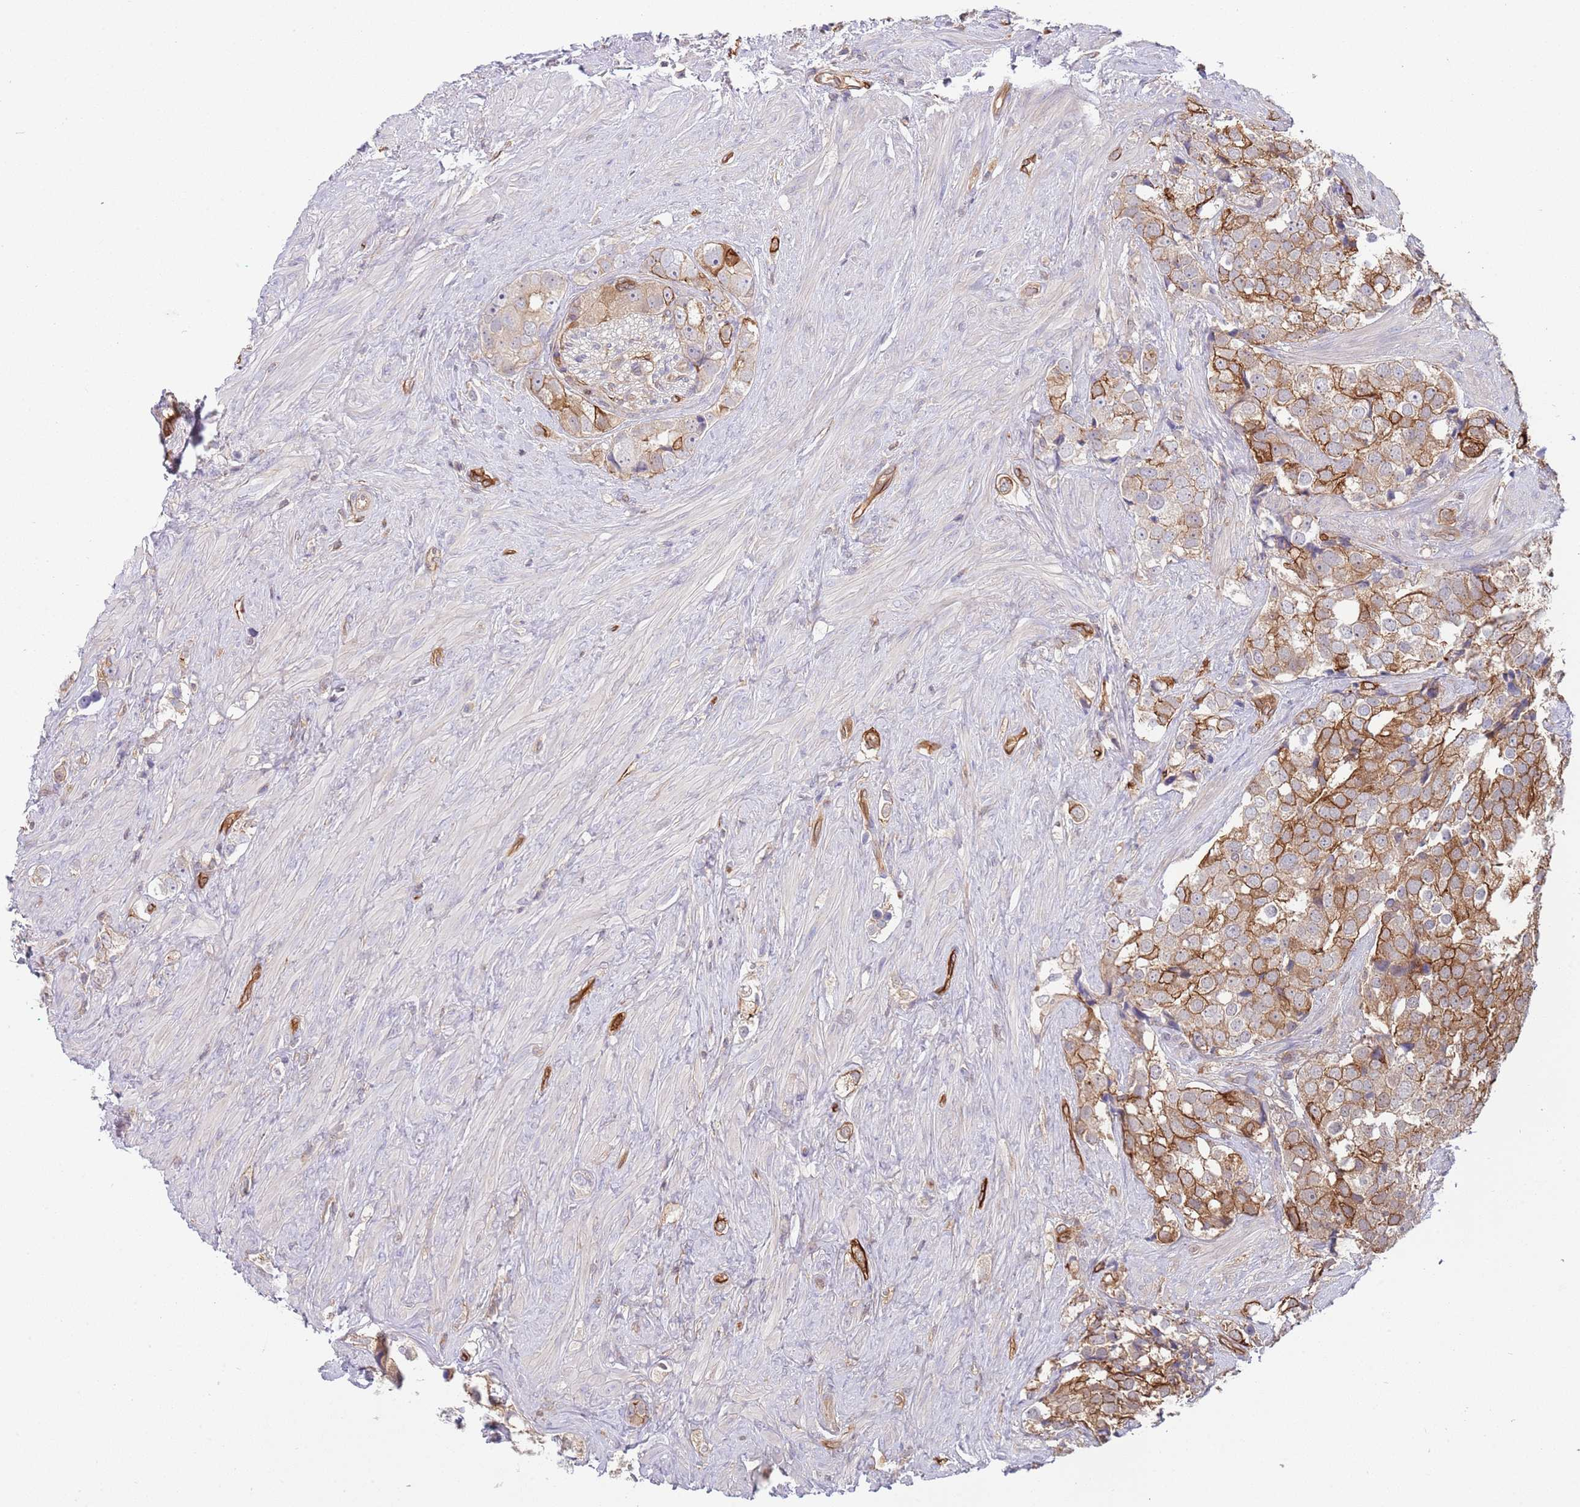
{"staining": {"intensity": "moderate", "quantity": ">75%", "location": "cytoplasmic/membranous"}, "tissue": "prostate cancer", "cell_type": "Tumor cells", "image_type": "cancer", "snomed": [{"axis": "morphology", "description": "Adenocarcinoma, High grade"}, {"axis": "topography", "description": "Prostate"}], "caption": "Tumor cells display medium levels of moderate cytoplasmic/membranous positivity in about >75% of cells in prostate cancer (high-grade adenocarcinoma).", "gene": "GSDMD", "patient": {"sex": "male", "age": 49}}